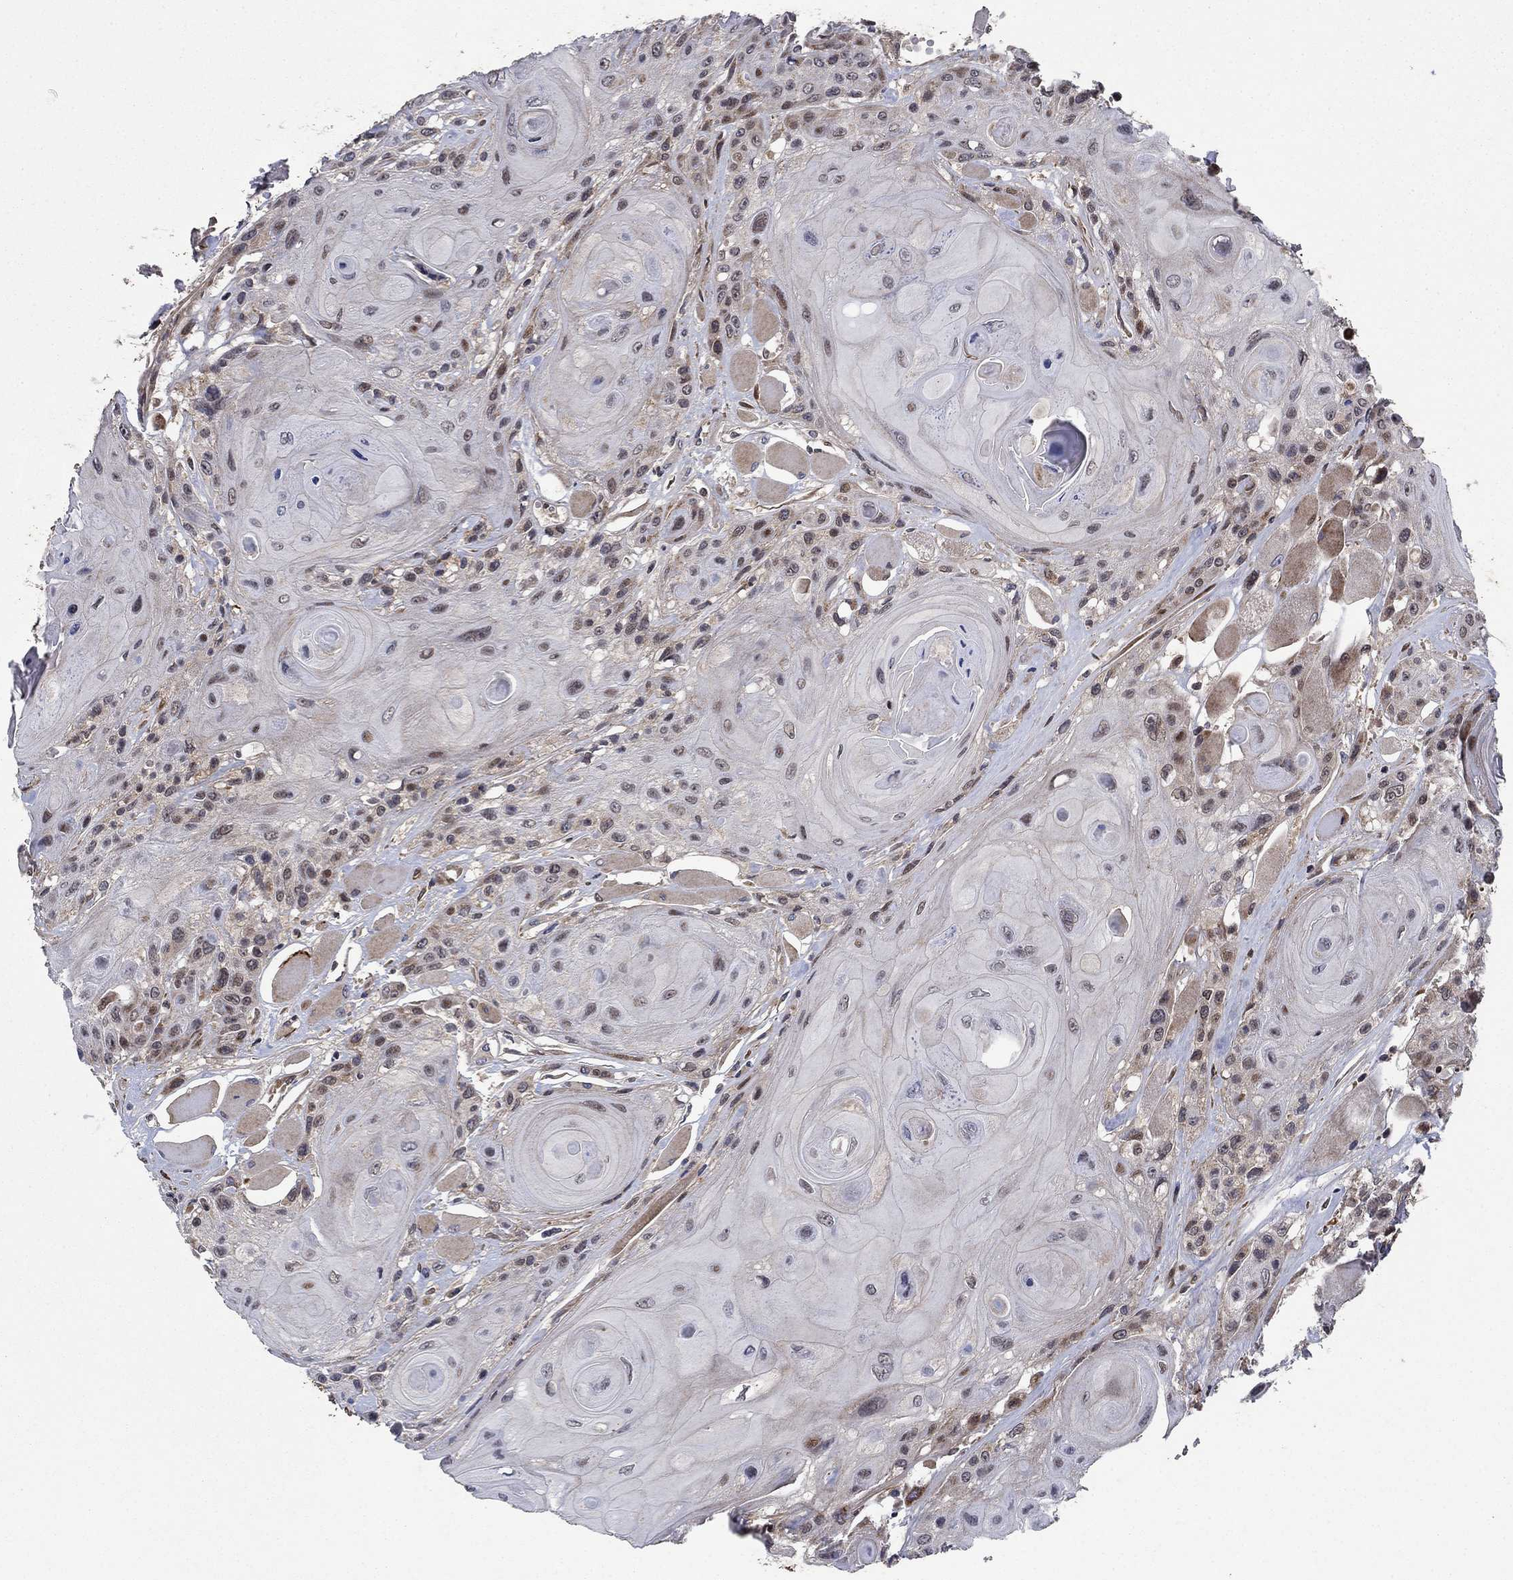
{"staining": {"intensity": "negative", "quantity": "none", "location": "none"}, "tissue": "head and neck cancer", "cell_type": "Tumor cells", "image_type": "cancer", "snomed": [{"axis": "morphology", "description": "Squamous cell carcinoma, NOS"}, {"axis": "topography", "description": "Head-Neck"}], "caption": "Tumor cells show no significant positivity in squamous cell carcinoma (head and neck). (Brightfield microscopy of DAB IHC at high magnification).", "gene": "PRICKLE4", "patient": {"sex": "female", "age": 59}}